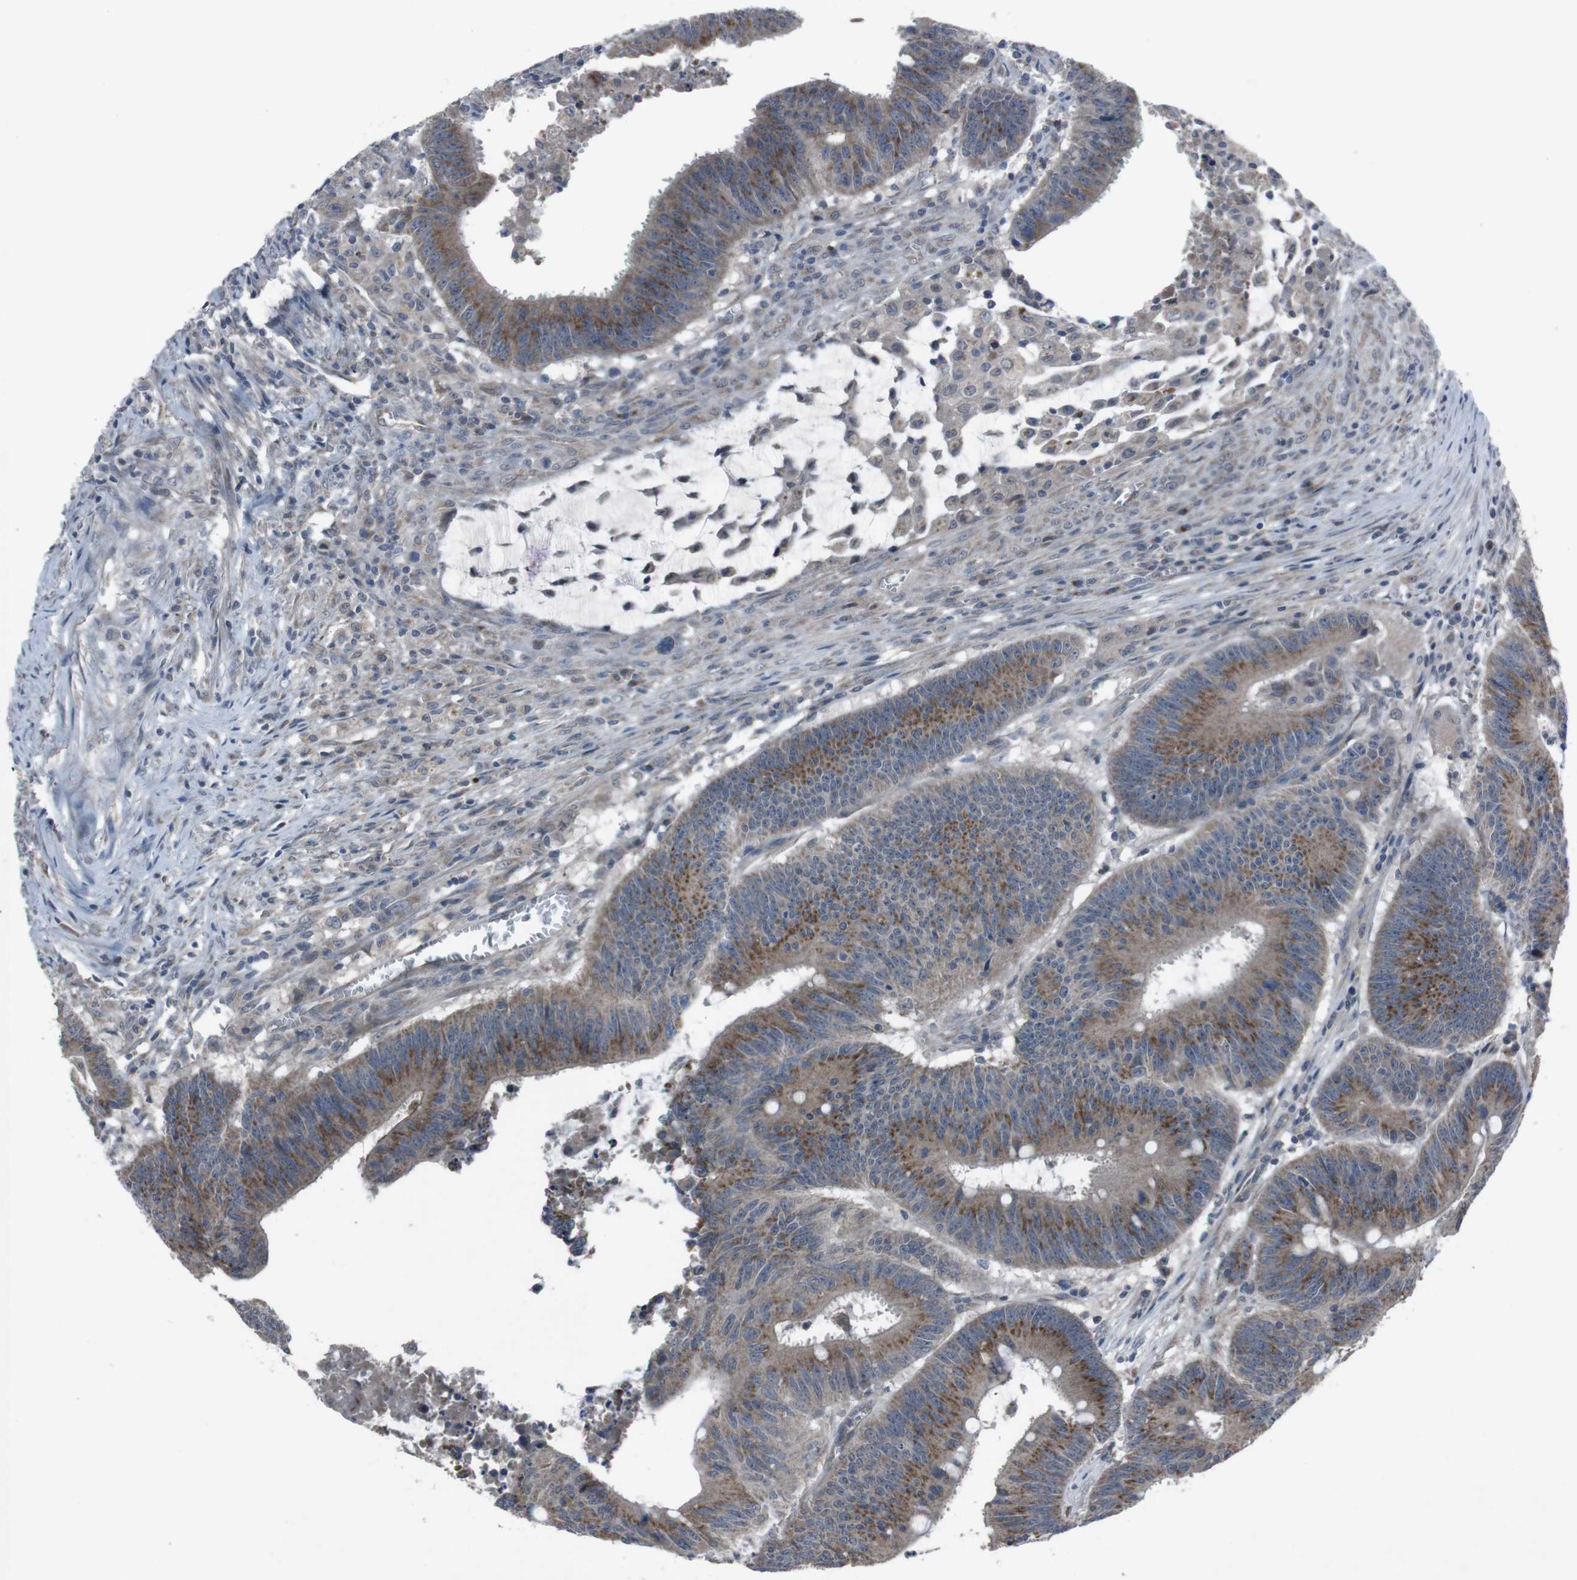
{"staining": {"intensity": "moderate", "quantity": ">75%", "location": "cytoplasmic/membranous"}, "tissue": "colorectal cancer", "cell_type": "Tumor cells", "image_type": "cancer", "snomed": [{"axis": "morphology", "description": "Adenocarcinoma, NOS"}, {"axis": "topography", "description": "Colon"}], "caption": "Human colorectal cancer (adenocarcinoma) stained with a brown dye displays moderate cytoplasmic/membranous positive positivity in about >75% of tumor cells.", "gene": "EFNA5", "patient": {"sex": "male", "age": 45}}